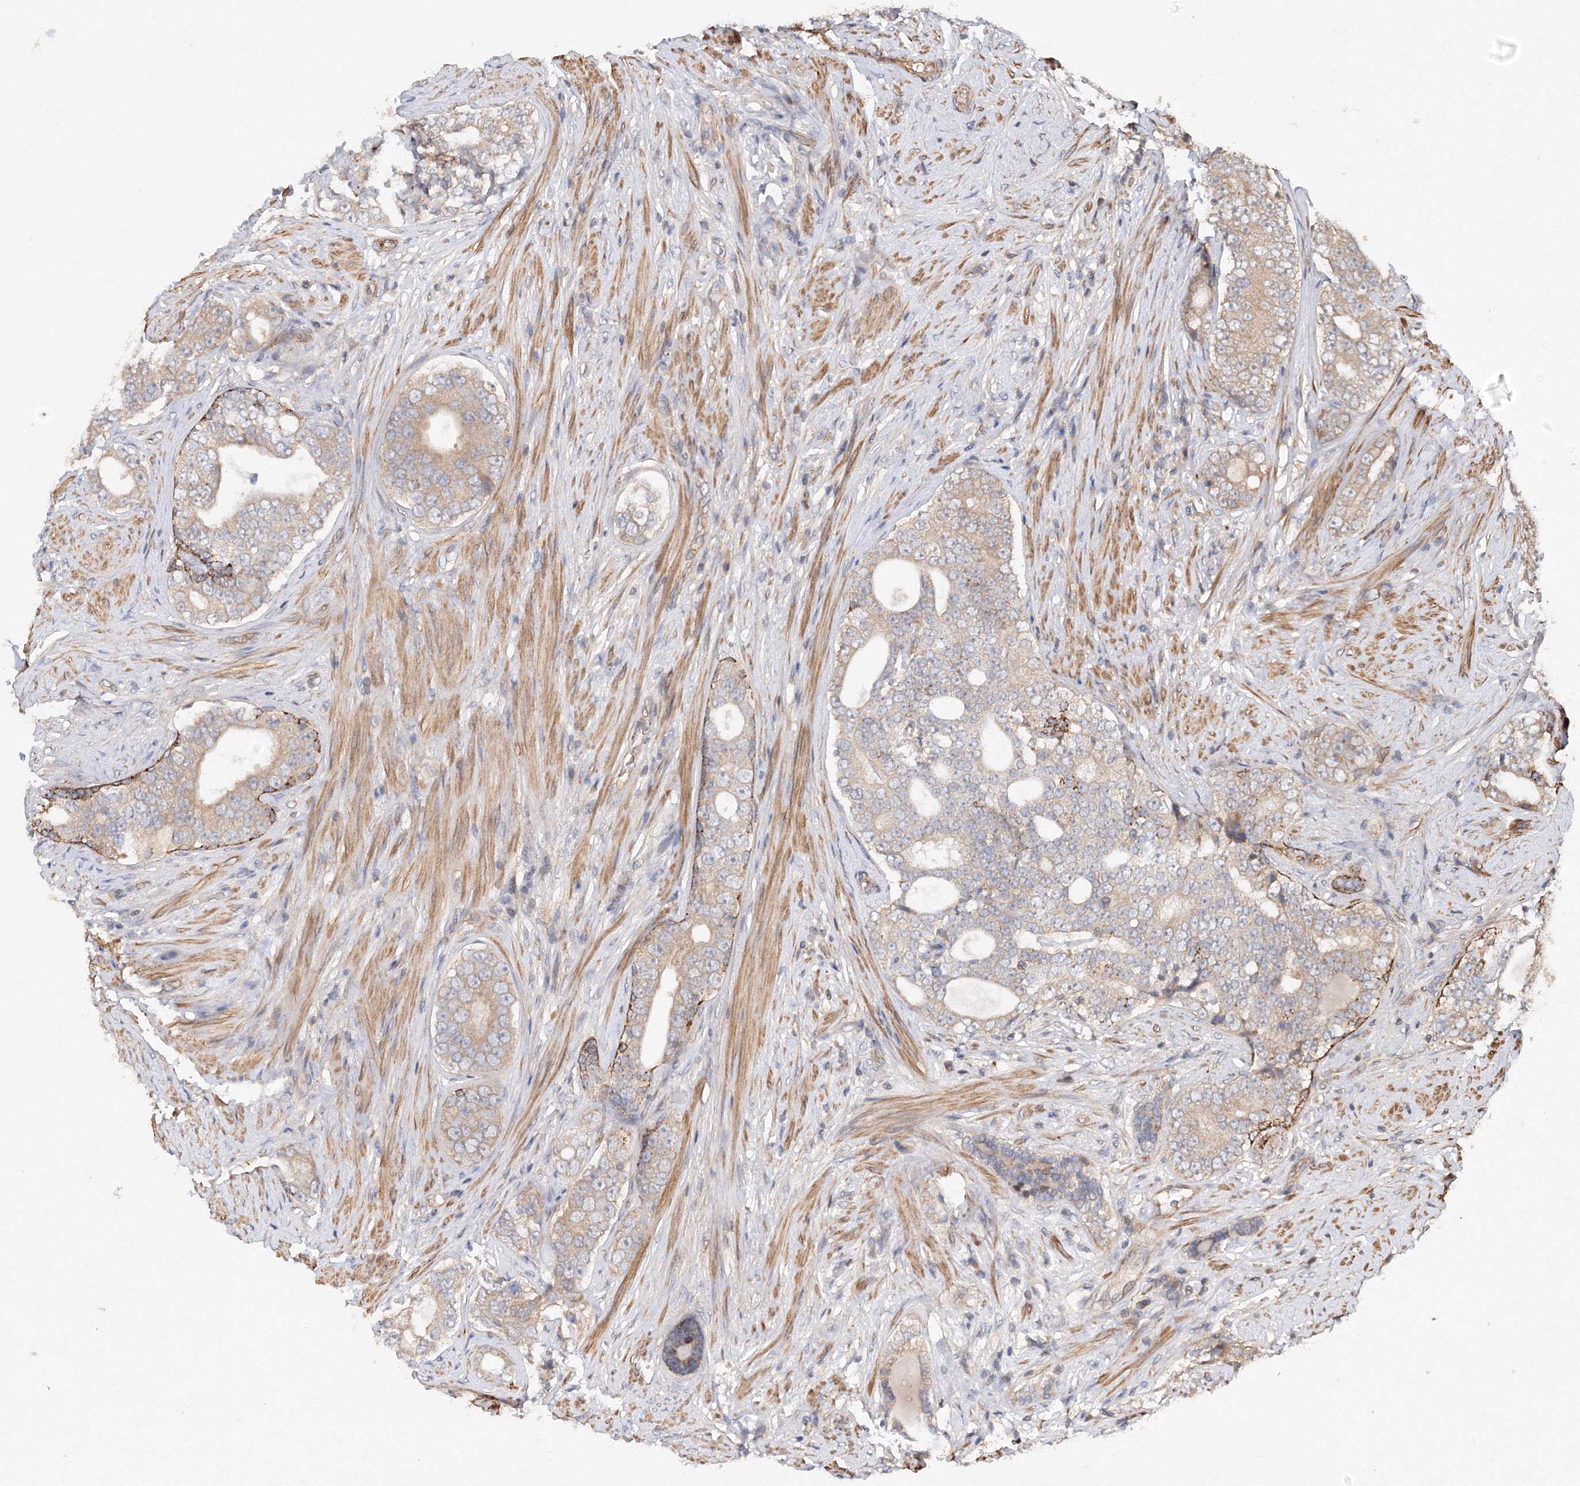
{"staining": {"intensity": "negative", "quantity": "none", "location": "none"}, "tissue": "prostate cancer", "cell_type": "Tumor cells", "image_type": "cancer", "snomed": [{"axis": "morphology", "description": "Adenocarcinoma, High grade"}, {"axis": "topography", "description": "Prostate"}], "caption": "A high-resolution micrograph shows immunohistochemistry (IHC) staining of adenocarcinoma (high-grade) (prostate), which exhibits no significant staining in tumor cells.", "gene": "DCTD", "patient": {"sex": "male", "age": 56}}